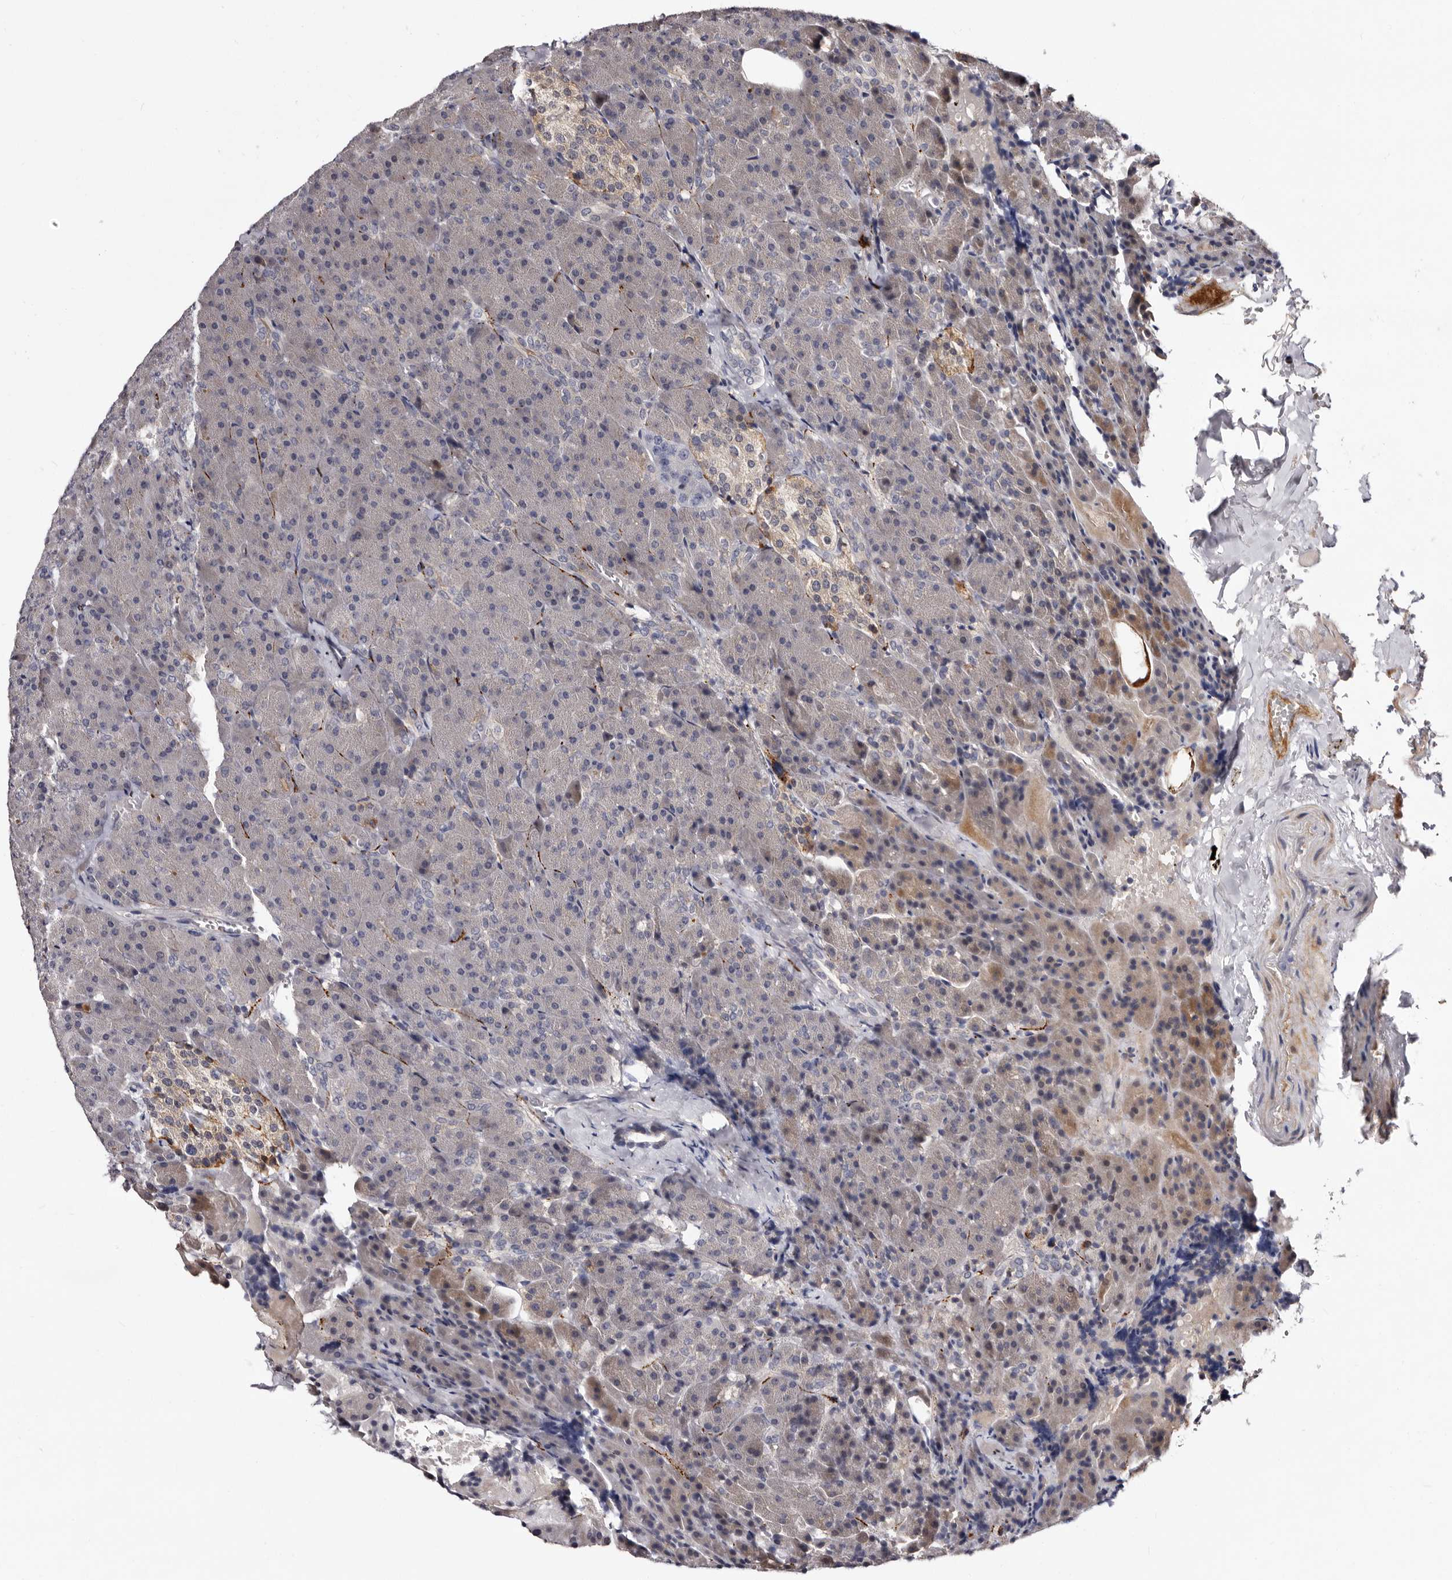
{"staining": {"intensity": "weak", "quantity": "<25%", "location": "cytoplasmic/membranous"}, "tissue": "pancreas", "cell_type": "Exocrine glandular cells", "image_type": "normal", "snomed": [{"axis": "morphology", "description": "Normal tissue, NOS"}, {"axis": "morphology", "description": "Carcinoid, malignant, NOS"}, {"axis": "topography", "description": "Pancreas"}], "caption": "Micrograph shows no significant protein positivity in exocrine glandular cells of normal pancreas.", "gene": "LANCL2", "patient": {"sex": "female", "age": 35}}